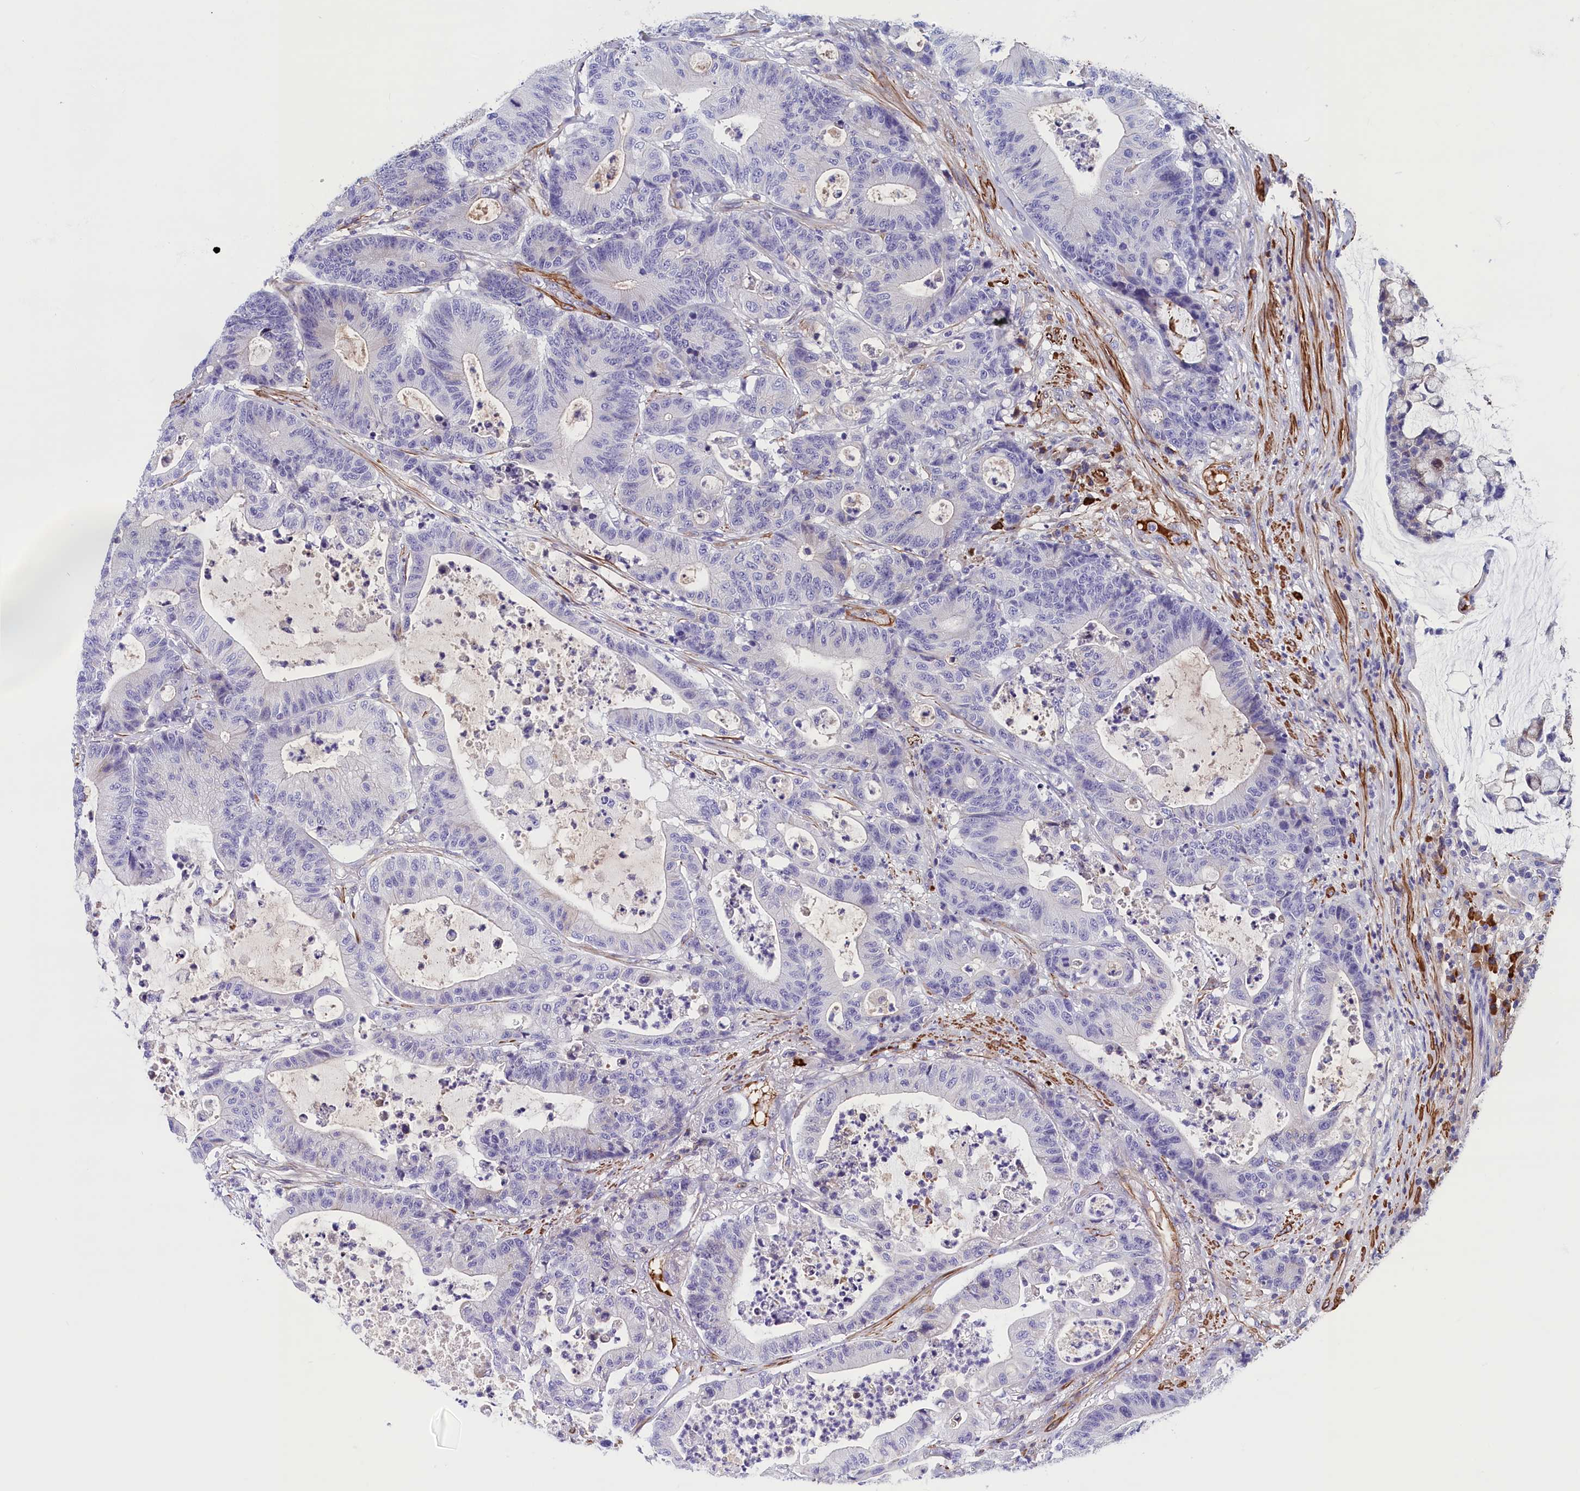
{"staining": {"intensity": "negative", "quantity": "none", "location": "none"}, "tissue": "colorectal cancer", "cell_type": "Tumor cells", "image_type": "cancer", "snomed": [{"axis": "morphology", "description": "Adenocarcinoma, NOS"}, {"axis": "topography", "description": "Colon"}], "caption": "DAB (3,3'-diaminobenzidine) immunohistochemical staining of colorectal cancer (adenocarcinoma) displays no significant expression in tumor cells.", "gene": "BCL2L13", "patient": {"sex": "female", "age": 84}}